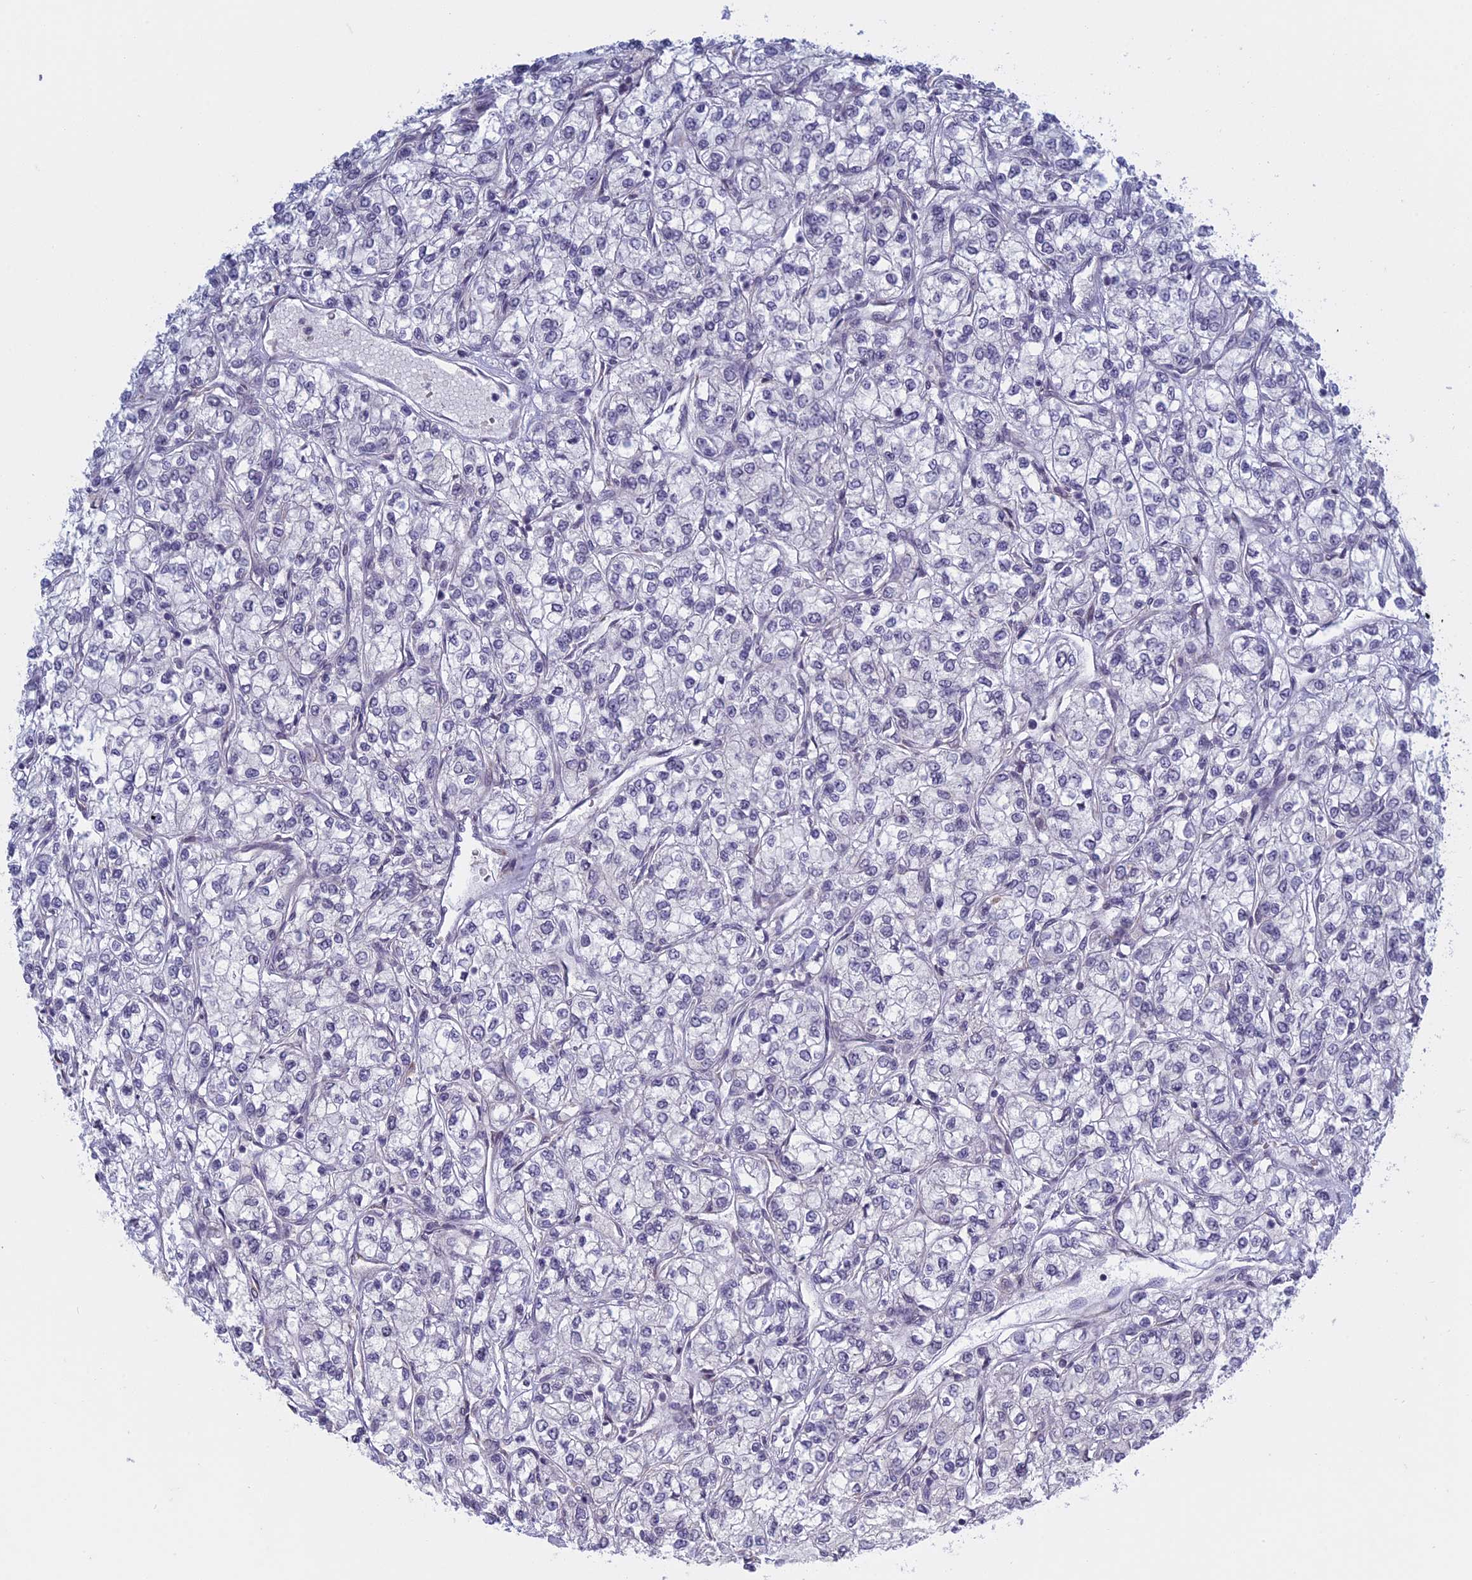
{"staining": {"intensity": "negative", "quantity": "none", "location": "none"}, "tissue": "renal cancer", "cell_type": "Tumor cells", "image_type": "cancer", "snomed": [{"axis": "morphology", "description": "Adenocarcinoma, NOS"}, {"axis": "topography", "description": "Kidney"}], "caption": "DAB immunohistochemical staining of renal cancer (adenocarcinoma) reveals no significant positivity in tumor cells. (Stains: DAB (3,3'-diaminobenzidine) immunohistochemistry (IHC) with hematoxylin counter stain, Microscopy: brightfield microscopy at high magnification).", "gene": "RPS19BP1", "patient": {"sex": "male", "age": 80}}